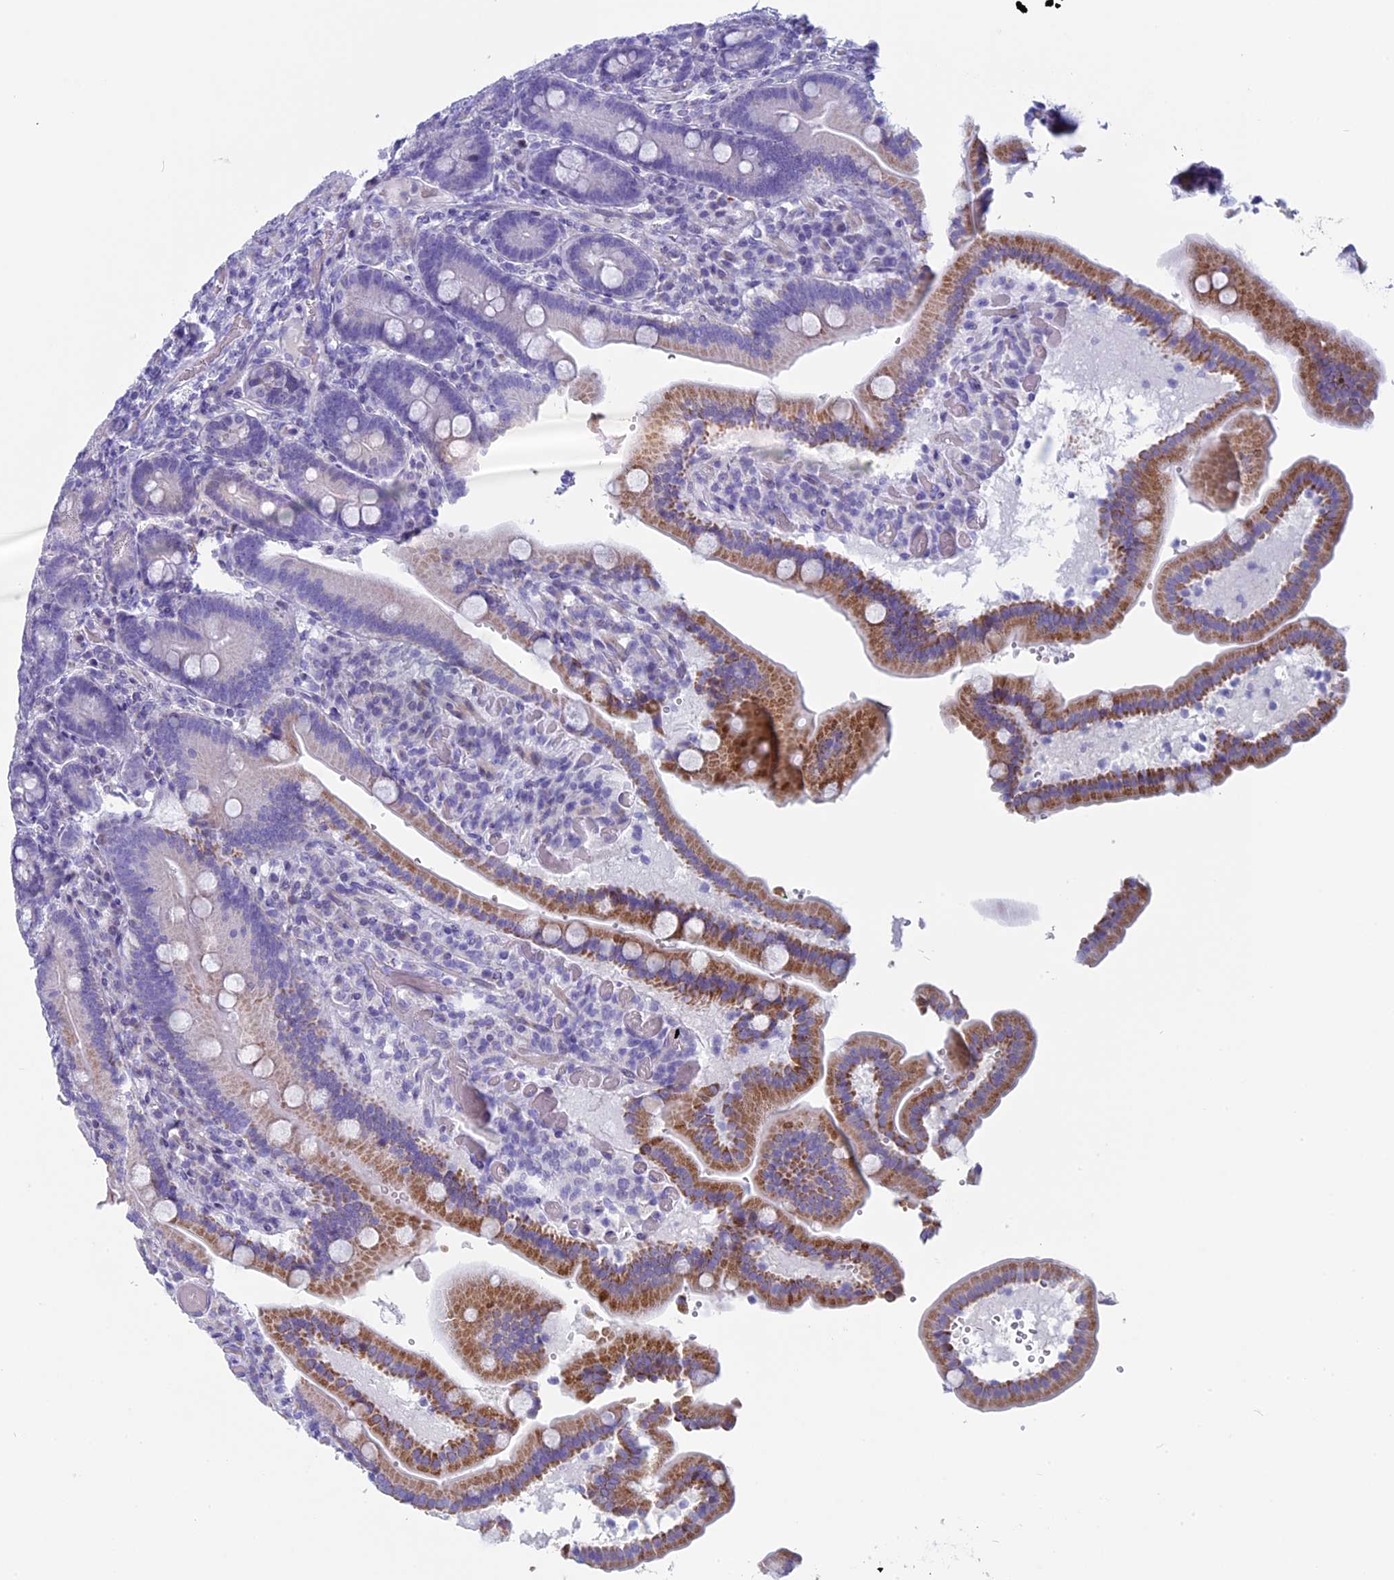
{"staining": {"intensity": "moderate", "quantity": "25%-75%", "location": "cytoplasmic/membranous"}, "tissue": "duodenum", "cell_type": "Glandular cells", "image_type": "normal", "snomed": [{"axis": "morphology", "description": "Normal tissue, NOS"}, {"axis": "topography", "description": "Duodenum"}], "caption": "Brown immunohistochemical staining in normal duodenum demonstrates moderate cytoplasmic/membranous expression in about 25%-75% of glandular cells.", "gene": "ZNF563", "patient": {"sex": "female", "age": 62}}